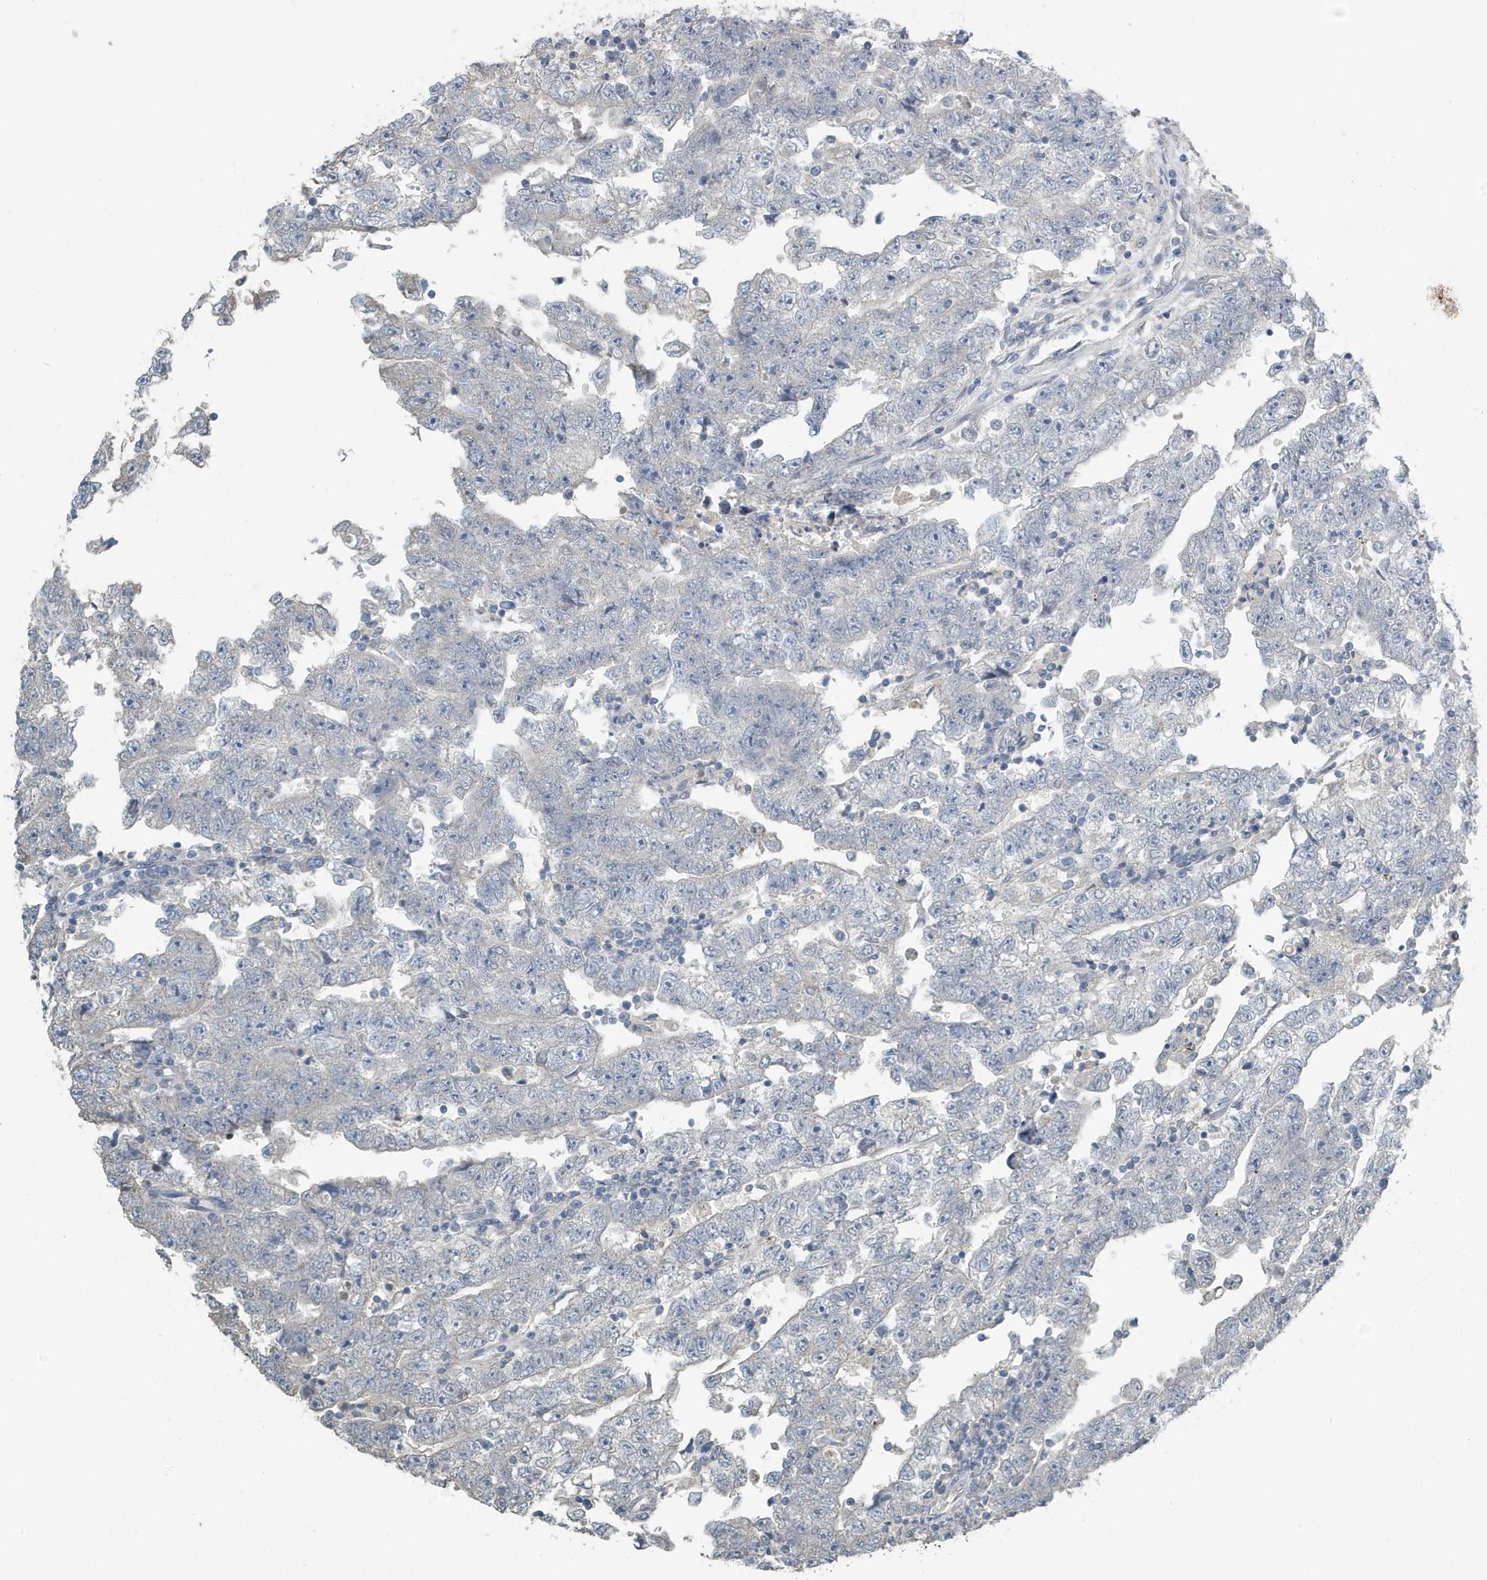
{"staining": {"intensity": "negative", "quantity": "none", "location": "none"}, "tissue": "testis cancer", "cell_type": "Tumor cells", "image_type": "cancer", "snomed": [{"axis": "morphology", "description": "Carcinoma, Embryonal, NOS"}, {"axis": "topography", "description": "Testis"}], "caption": "Immunohistochemical staining of human embryonal carcinoma (testis) demonstrates no significant positivity in tumor cells.", "gene": "UGT2B4", "patient": {"sex": "male", "age": 25}}